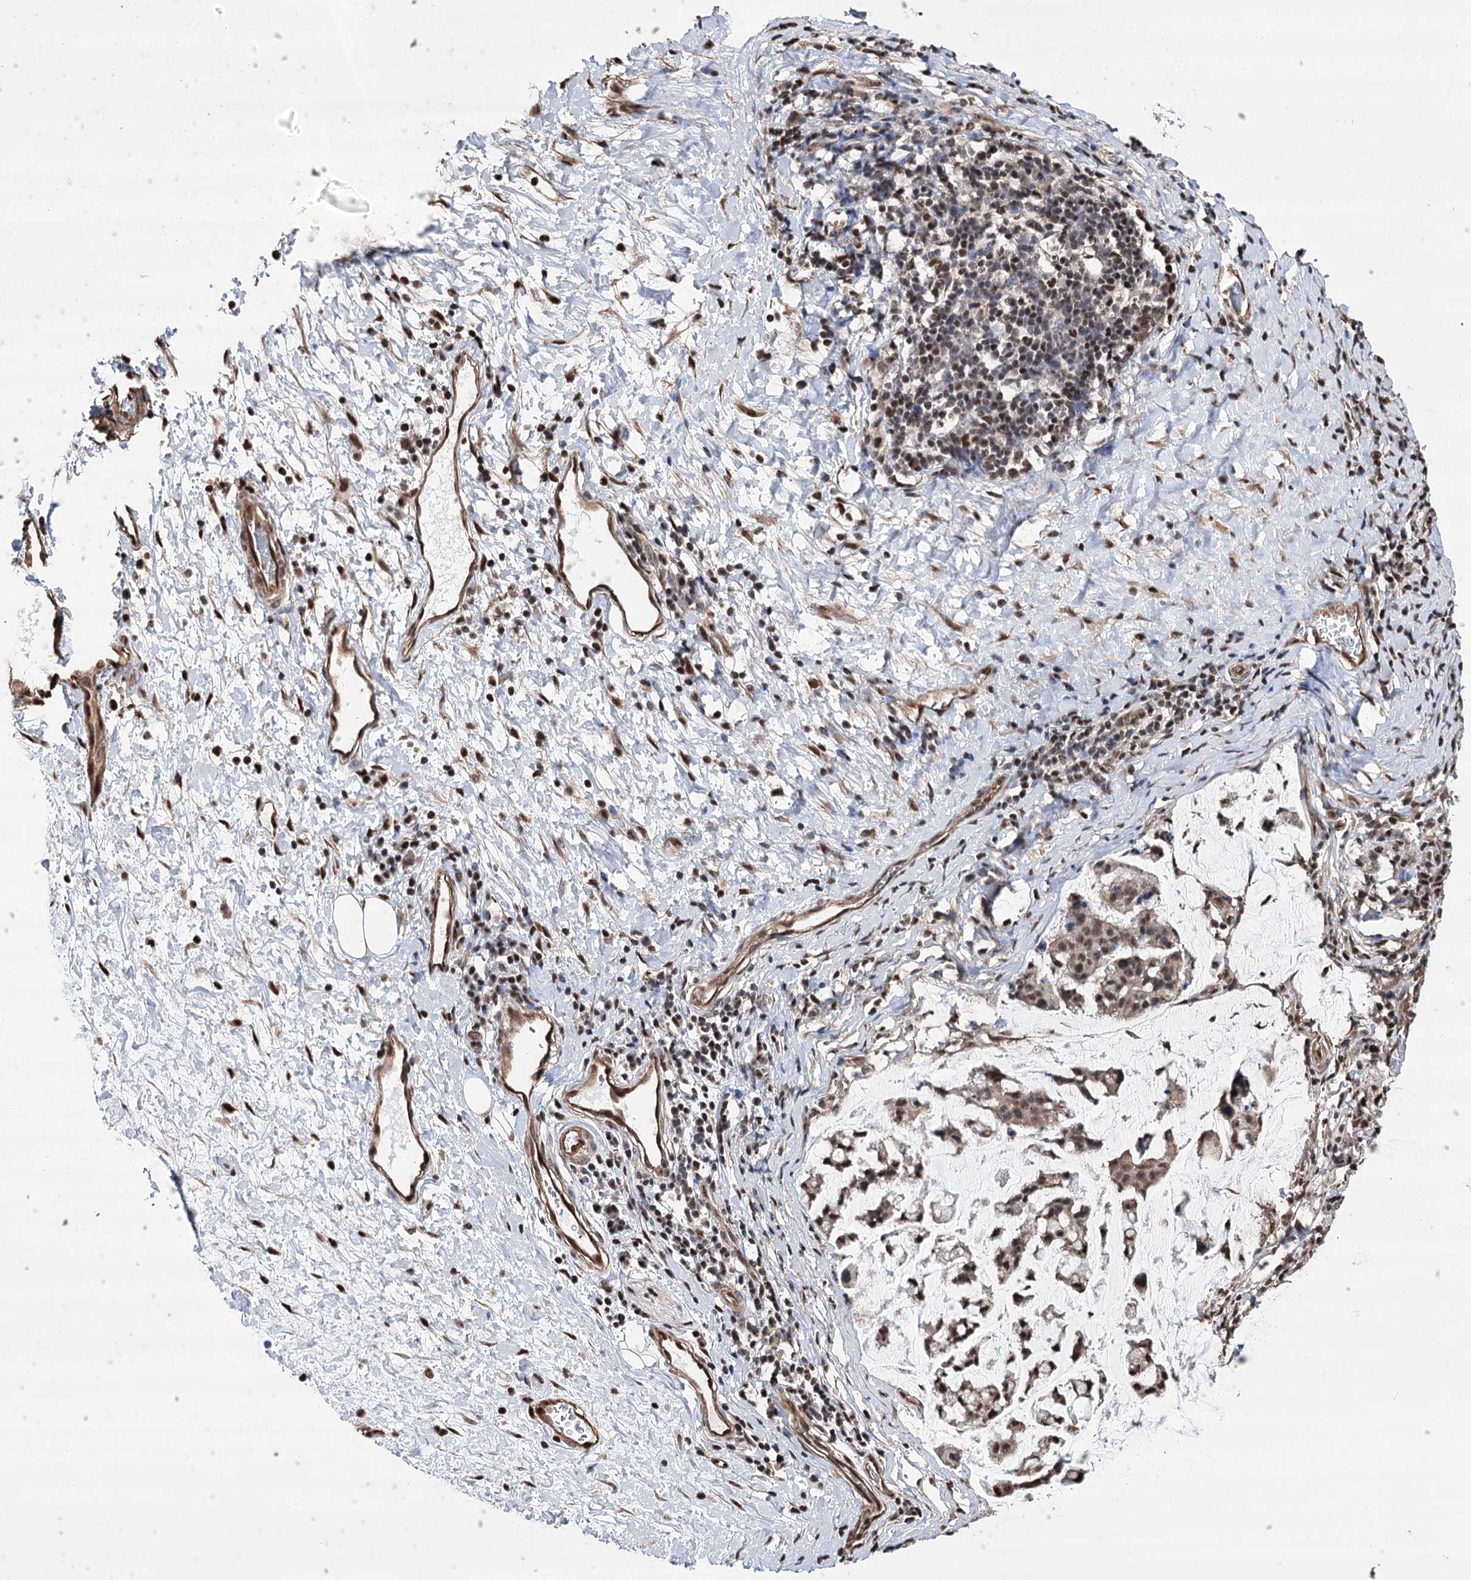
{"staining": {"intensity": "moderate", "quantity": ">75%", "location": "cytoplasmic/membranous,nuclear"}, "tissue": "stomach cancer", "cell_type": "Tumor cells", "image_type": "cancer", "snomed": [{"axis": "morphology", "description": "Adenocarcinoma, NOS"}, {"axis": "topography", "description": "Stomach, lower"}], "caption": "High-magnification brightfield microscopy of stomach adenocarcinoma stained with DAB (3,3'-diaminobenzidine) (brown) and counterstained with hematoxylin (blue). tumor cells exhibit moderate cytoplasmic/membranous and nuclear staining is identified in about>75% of cells.", "gene": "CHMP7", "patient": {"sex": "male", "age": 67}}